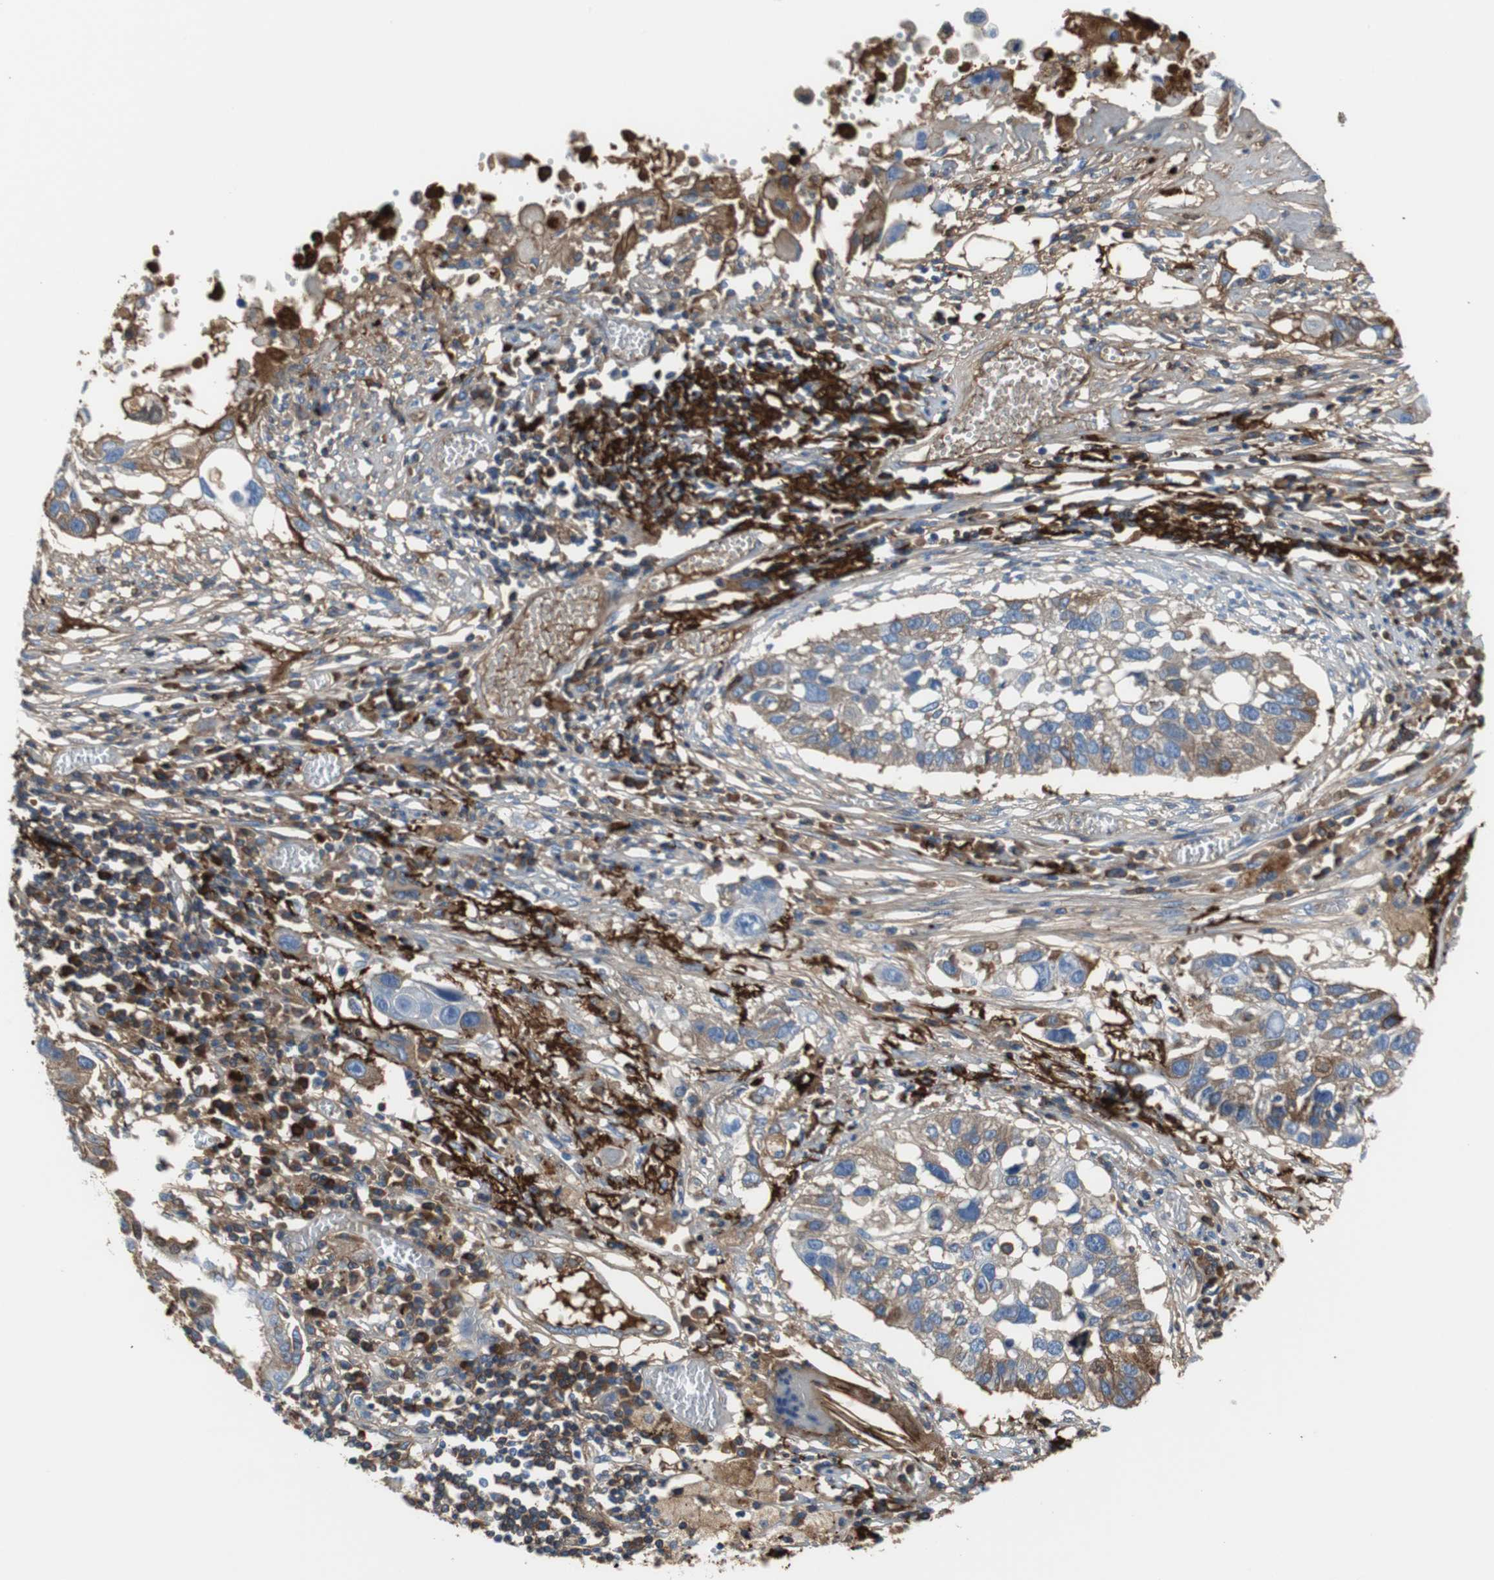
{"staining": {"intensity": "moderate", "quantity": "25%-75%", "location": "cytoplasmic/membranous"}, "tissue": "lung cancer", "cell_type": "Tumor cells", "image_type": "cancer", "snomed": [{"axis": "morphology", "description": "Squamous cell carcinoma, NOS"}, {"axis": "topography", "description": "Lung"}], "caption": "This image displays immunohistochemistry staining of lung cancer, with medium moderate cytoplasmic/membranous staining in about 25%-75% of tumor cells.", "gene": "APCS", "patient": {"sex": "male", "age": 71}}